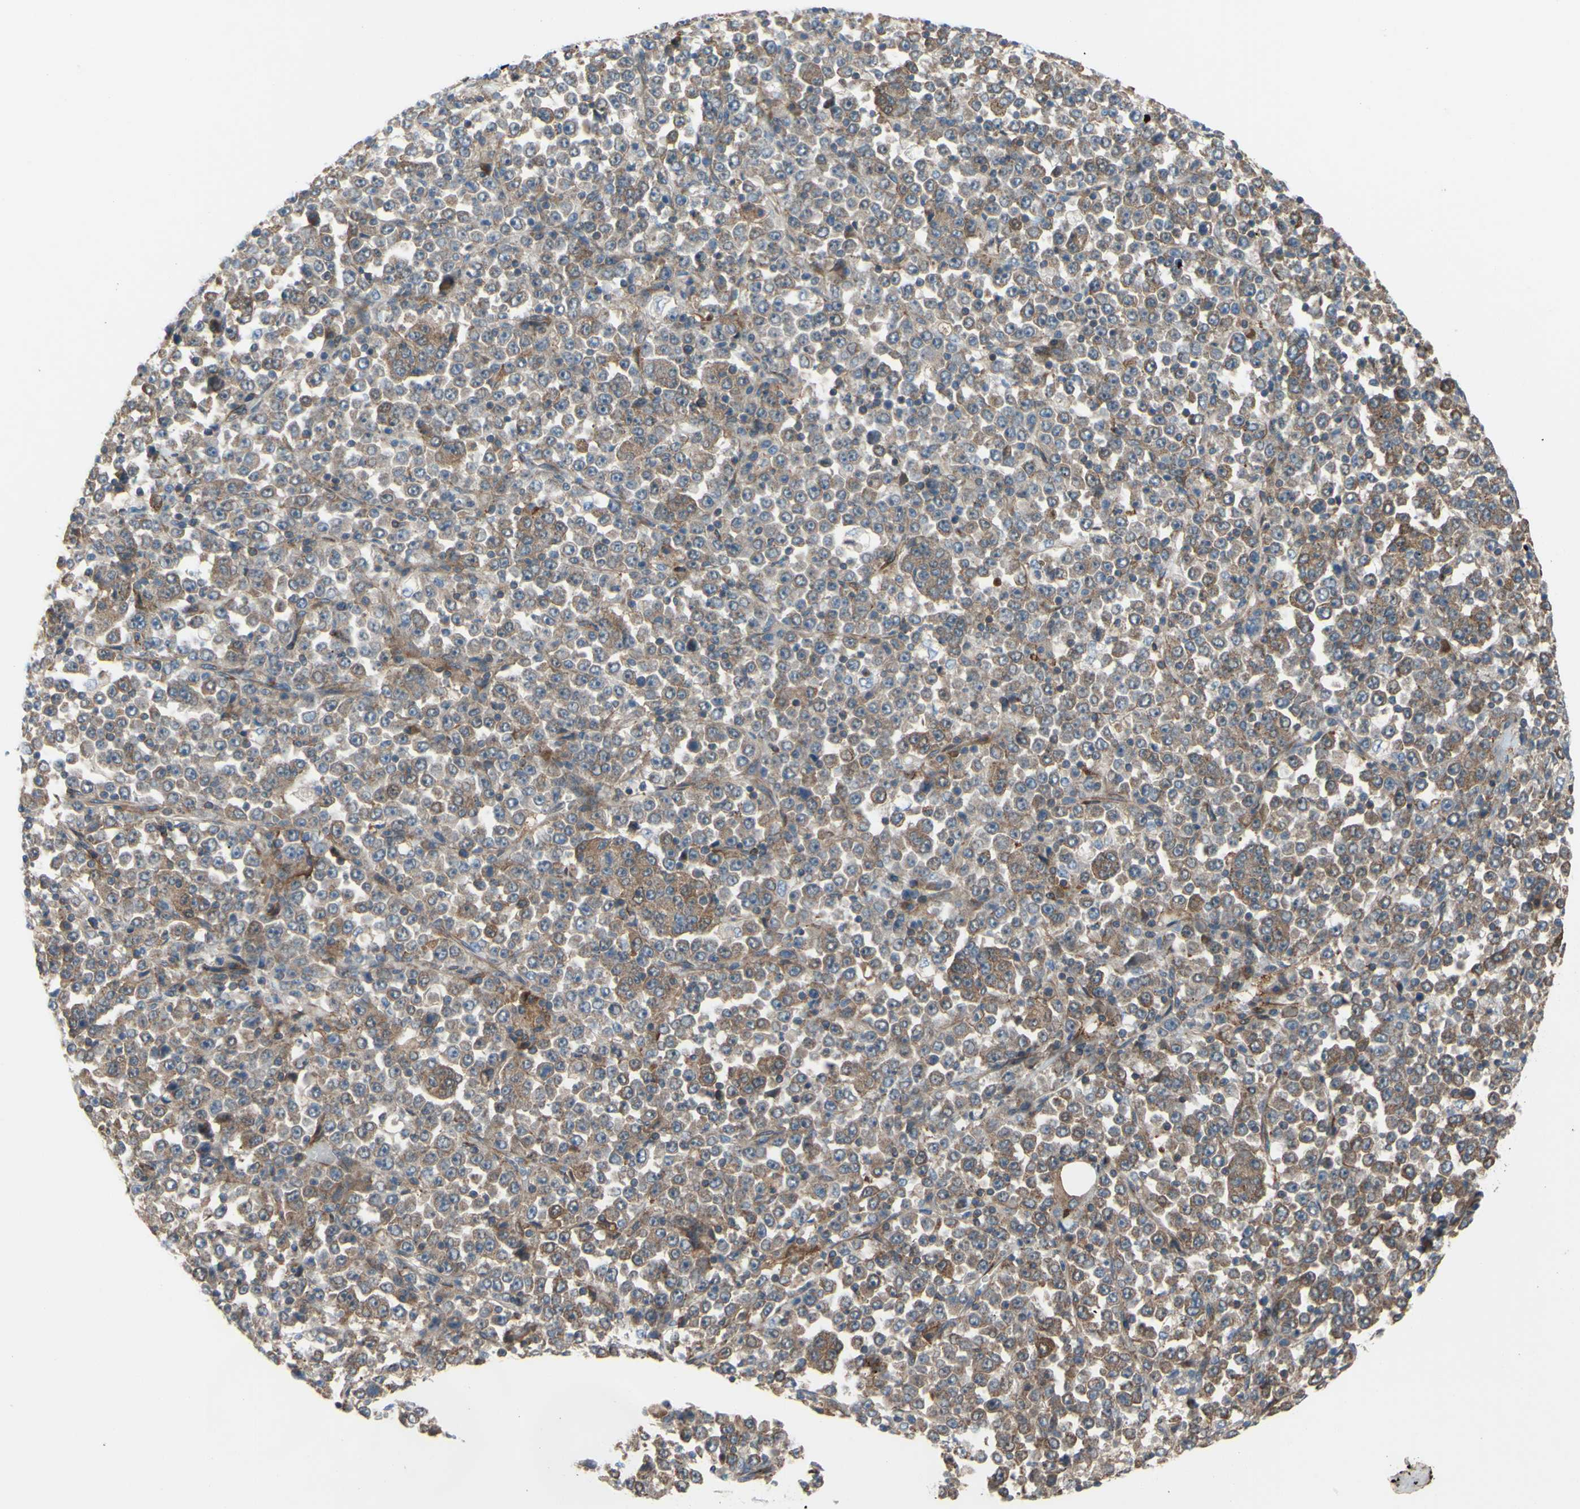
{"staining": {"intensity": "weak", "quantity": ">75%", "location": "cytoplasmic/membranous"}, "tissue": "stomach cancer", "cell_type": "Tumor cells", "image_type": "cancer", "snomed": [{"axis": "morphology", "description": "Normal tissue, NOS"}, {"axis": "morphology", "description": "Adenocarcinoma, NOS"}, {"axis": "topography", "description": "Stomach, upper"}, {"axis": "topography", "description": "Stomach"}], "caption": "Approximately >75% of tumor cells in human stomach cancer (adenocarcinoma) display weak cytoplasmic/membranous protein staining as visualized by brown immunohistochemical staining.", "gene": "PRAF2", "patient": {"sex": "male", "age": 59}}